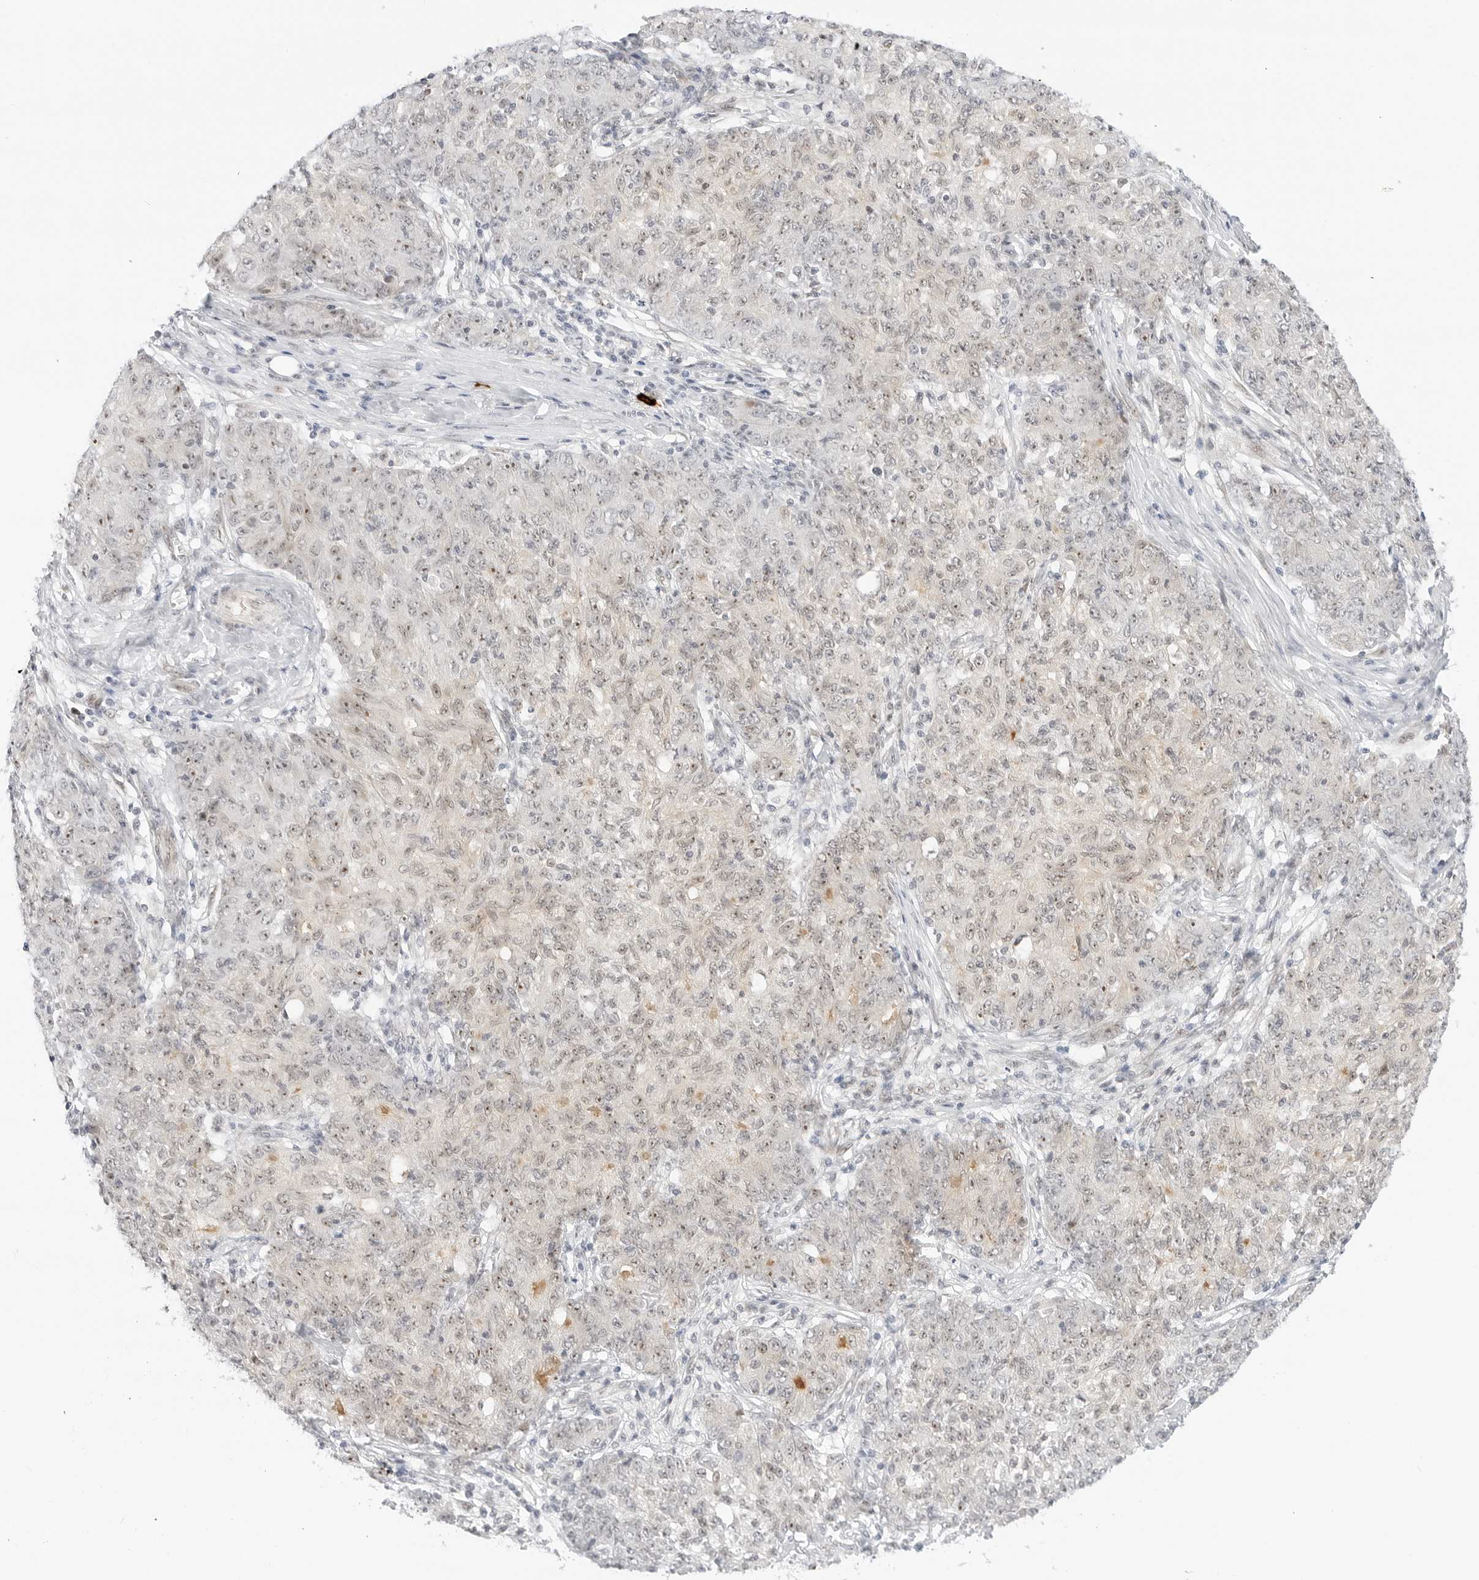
{"staining": {"intensity": "moderate", "quantity": "<25%", "location": "nuclear"}, "tissue": "ovarian cancer", "cell_type": "Tumor cells", "image_type": "cancer", "snomed": [{"axis": "morphology", "description": "Carcinoma, endometroid"}, {"axis": "topography", "description": "Ovary"}], "caption": "Ovarian cancer (endometroid carcinoma) stained with DAB IHC displays low levels of moderate nuclear expression in approximately <25% of tumor cells. (DAB = brown stain, brightfield microscopy at high magnification).", "gene": "HIPK3", "patient": {"sex": "female", "age": 42}}